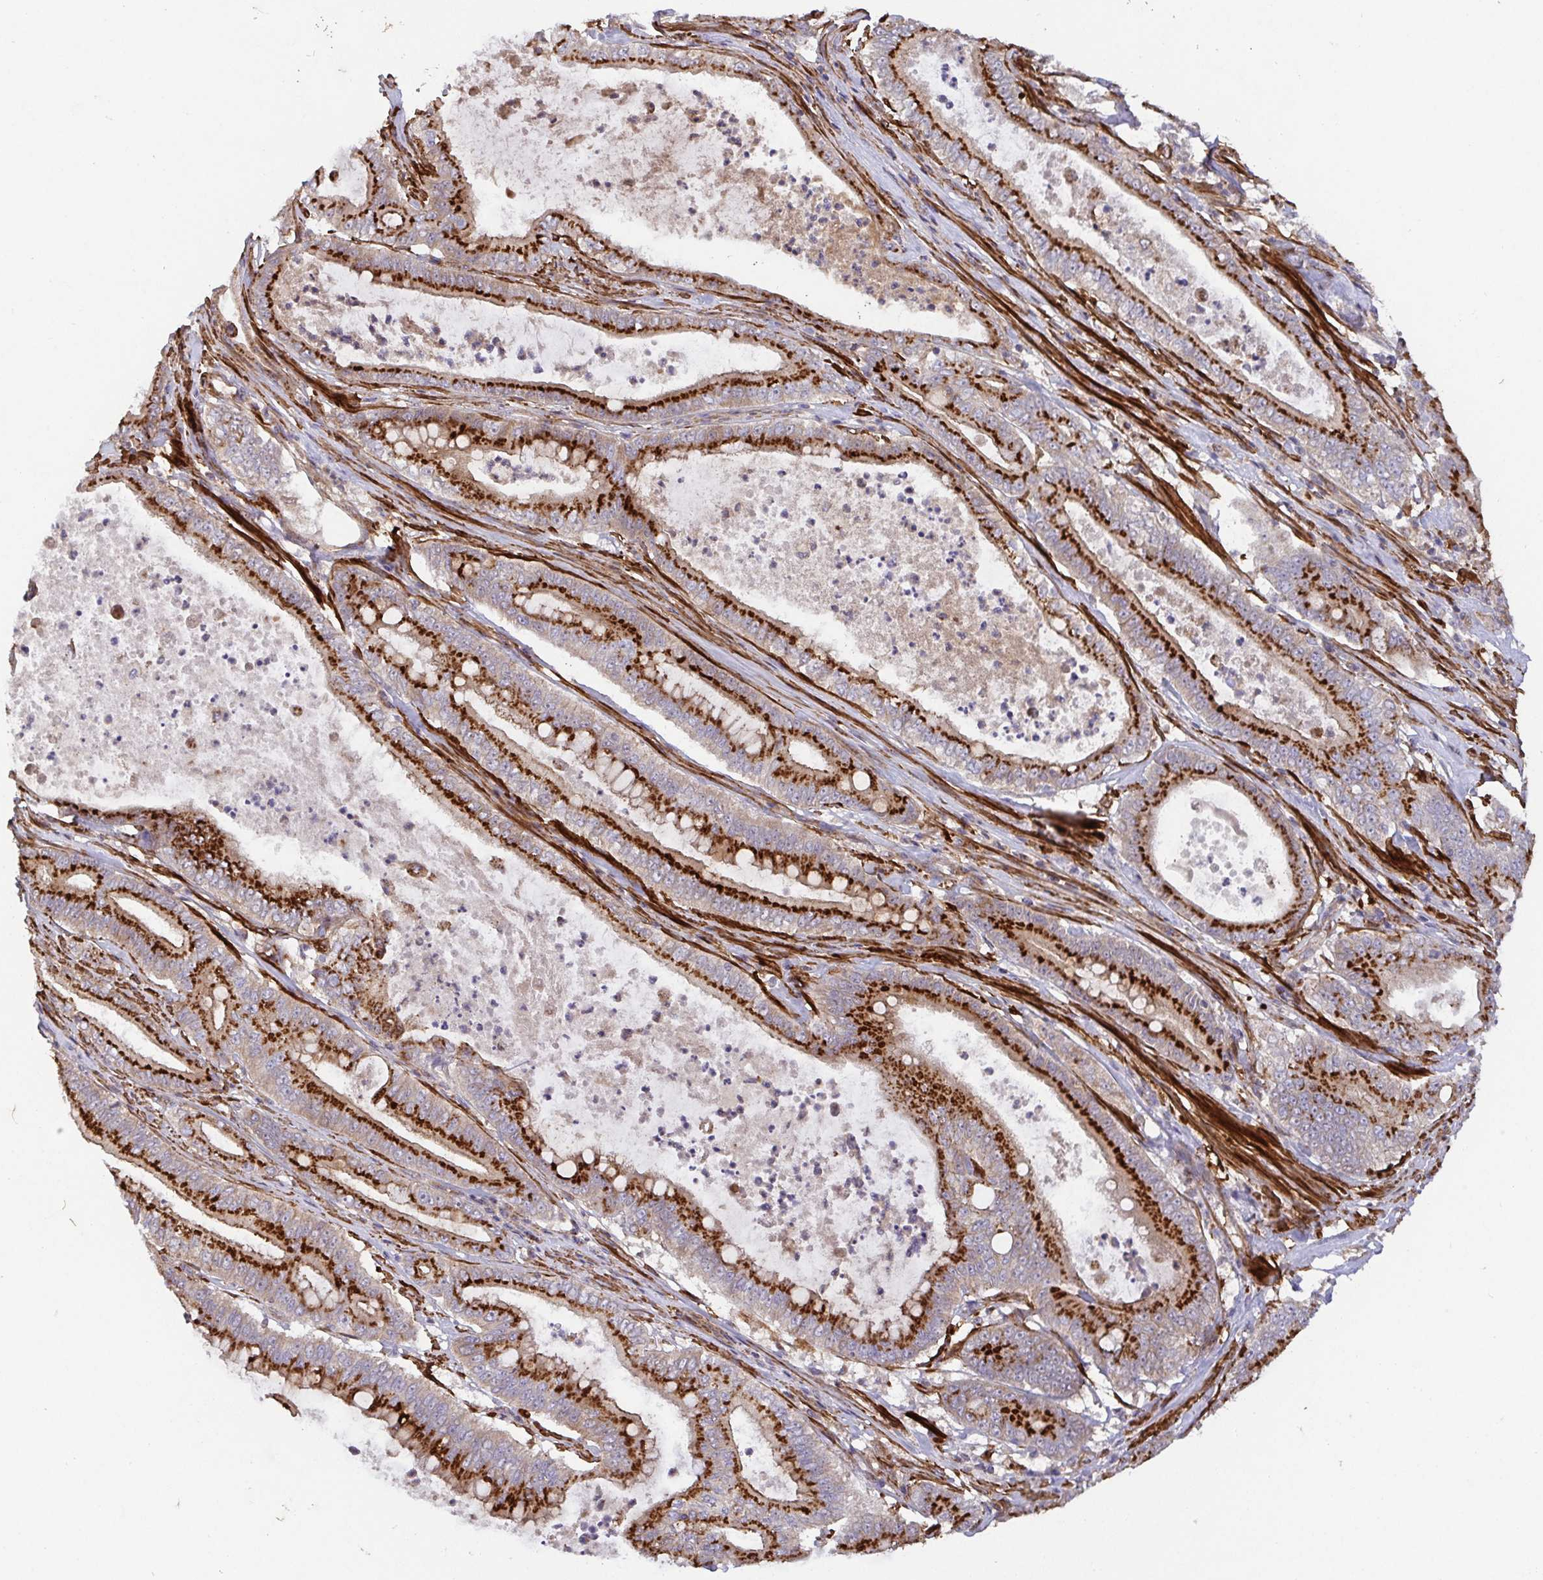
{"staining": {"intensity": "strong", "quantity": ">75%", "location": "cytoplasmic/membranous"}, "tissue": "pancreatic cancer", "cell_type": "Tumor cells", "image_type": "cancer", "snomed": [{"axis": "morphology", "description": "Adenocarcinoma, NOS"}, {"axis": "topography", "description": "Pancreas"}], "caption": "Pancreatic adenocarcinoma stained with a brown dye exhibits strong cytoplasmic/membranous positive positivity in about >75% of tumor cells.", "gene": "TM9SF4", "patient": {"sex": "male", "age": 71}}